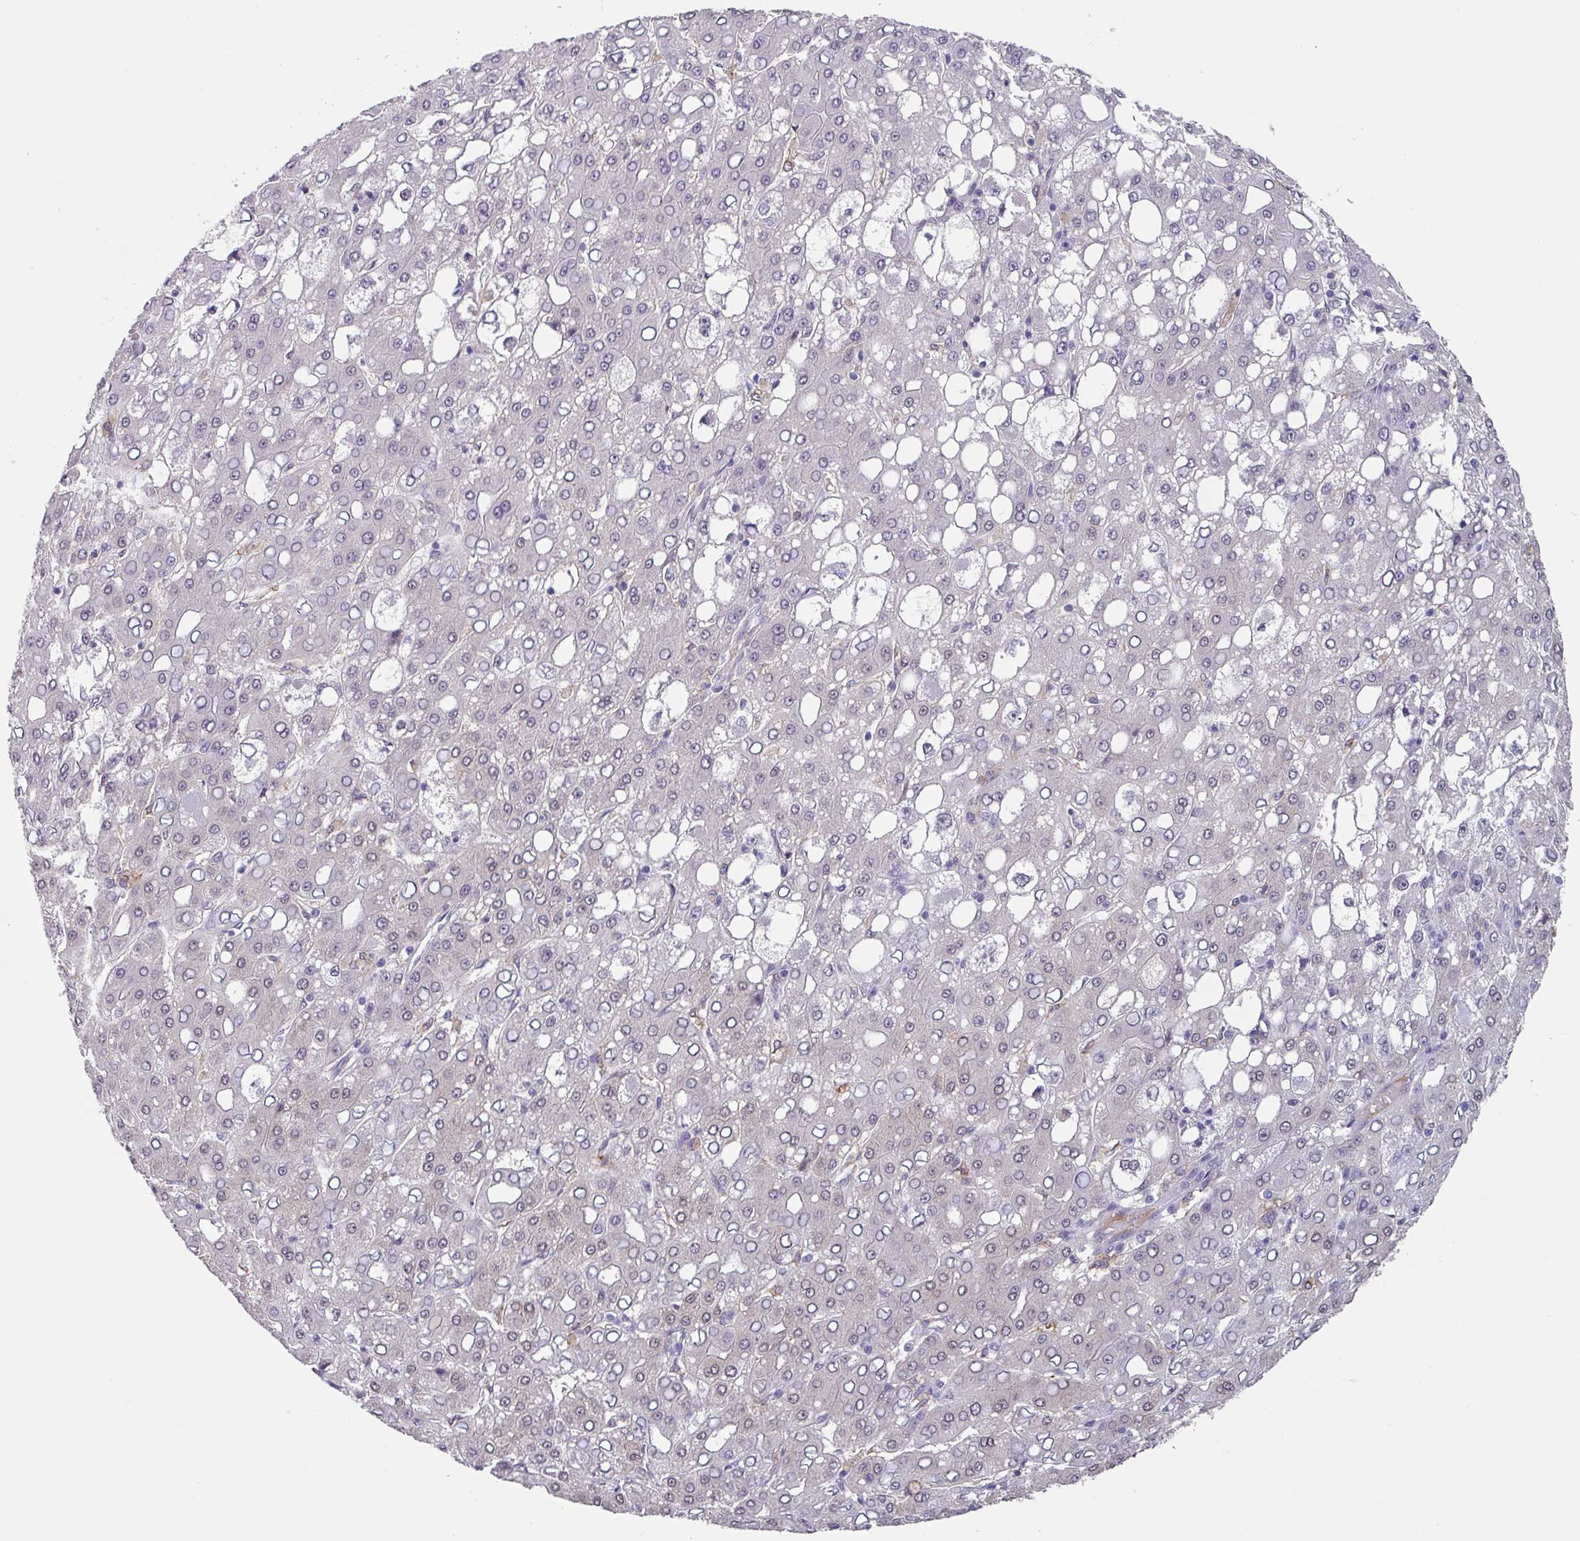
{"staining": {"intensity": "negative", "quantity": "none", "location": "none"}, "tissue": "liver cancer", "cell_type": "Tumor cells", "image_type": "cancer", "snomed": [{"axis": "morphology", "description": "Carcinoma, Hepatocellular, NOS"}, {"axis": "topography", "description": "Liver"}], "caption": "The IHC photomicrograph has no significant expression in tumor cells of liver cancer tissue. (Stains: DAB (3,3'-diaminobenzidine) IHC with hematoxylin counter stain, Microscopy: brightfield microscopy at high magnification).", "gene": "C1QB", "patient": {"sex": "male", "age": 65}}